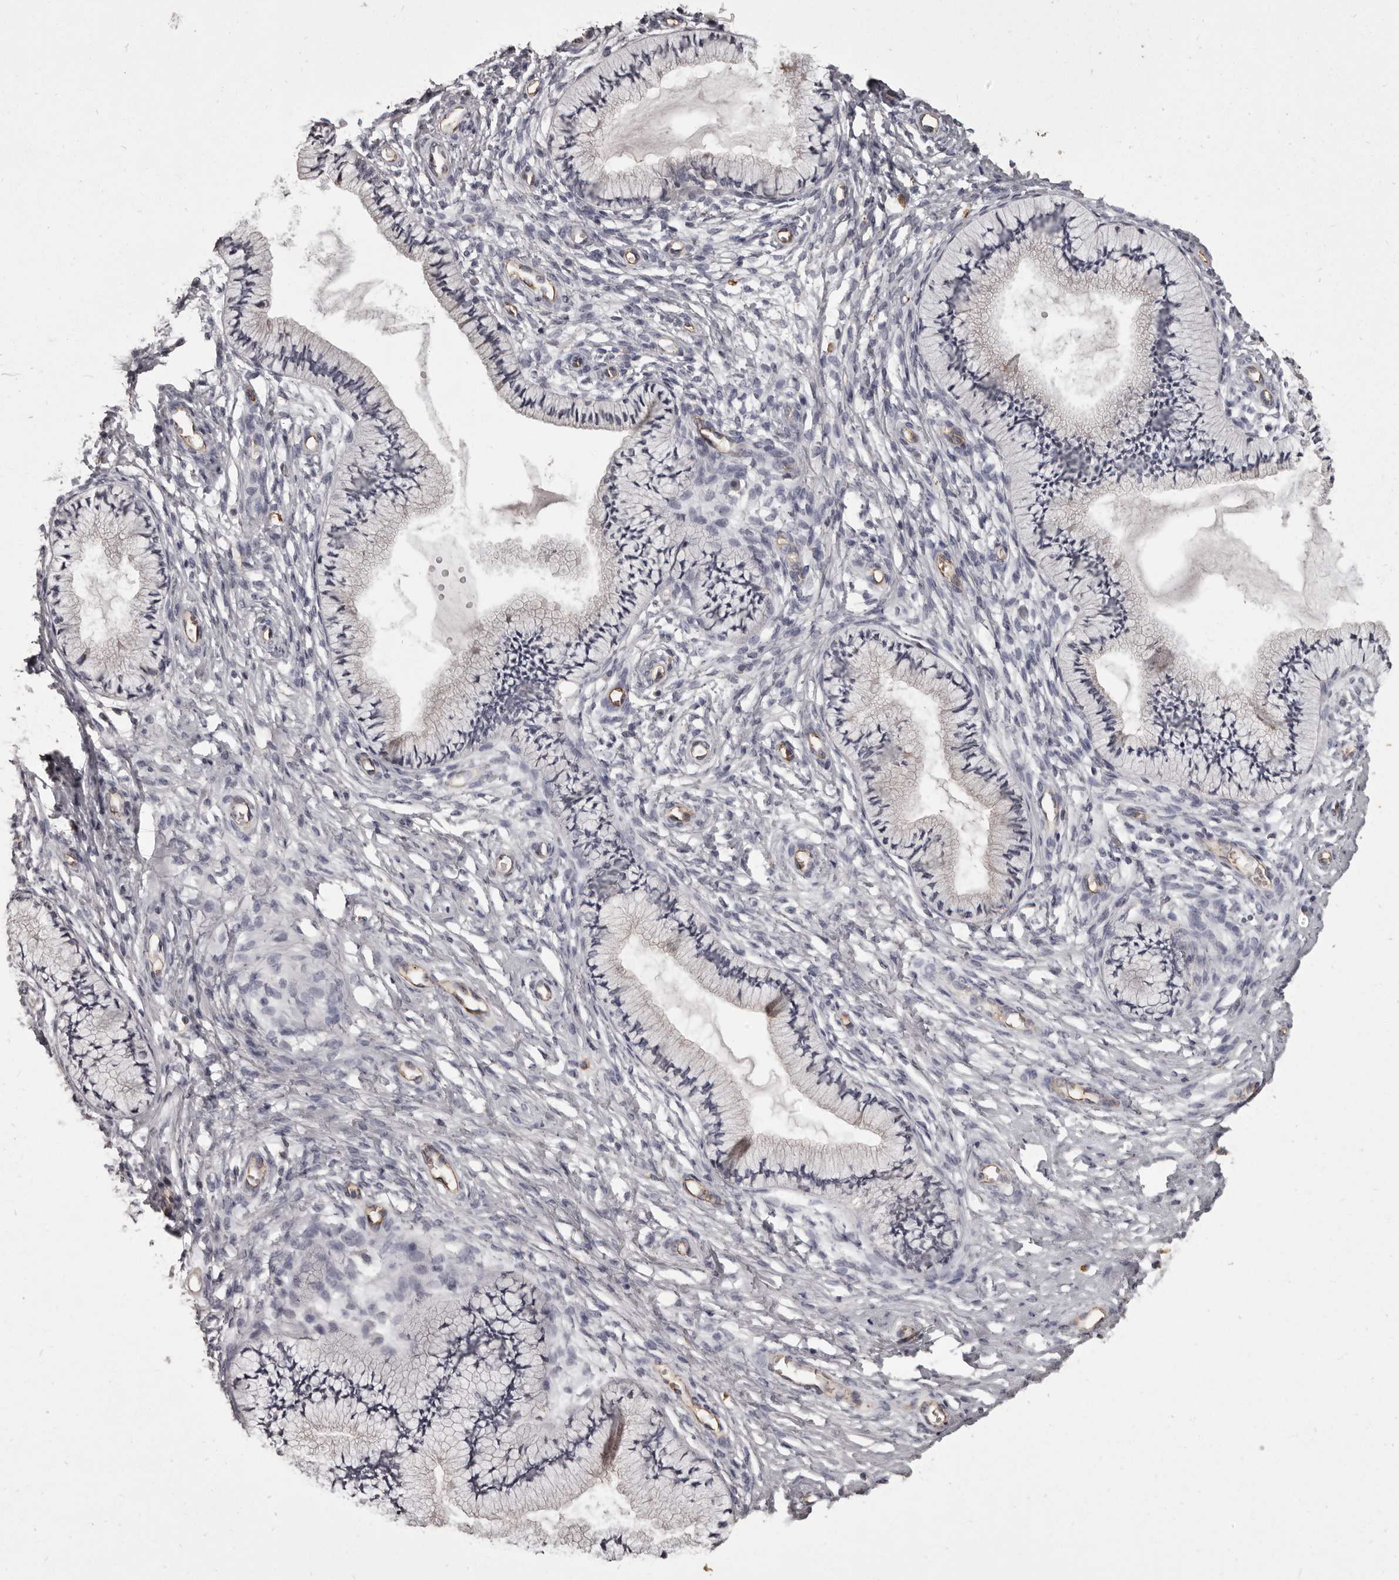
{"staining": {"intensity": "negative", "quantity": "none", "location": "none"}, "tissue": "cervix", "cell_type": "Glandular cells", "image_type": "normal", "snomed": [{"axis": "morphology", "description": "Normal tissue, NOS"}, {"axis": "topography", "description": "Cervix"}], "caption": "A histopathology image of human cervix is negative for staining in glandular cells.", "gene": "GPR78", "patient": {"sex": "female", "age": 36}}